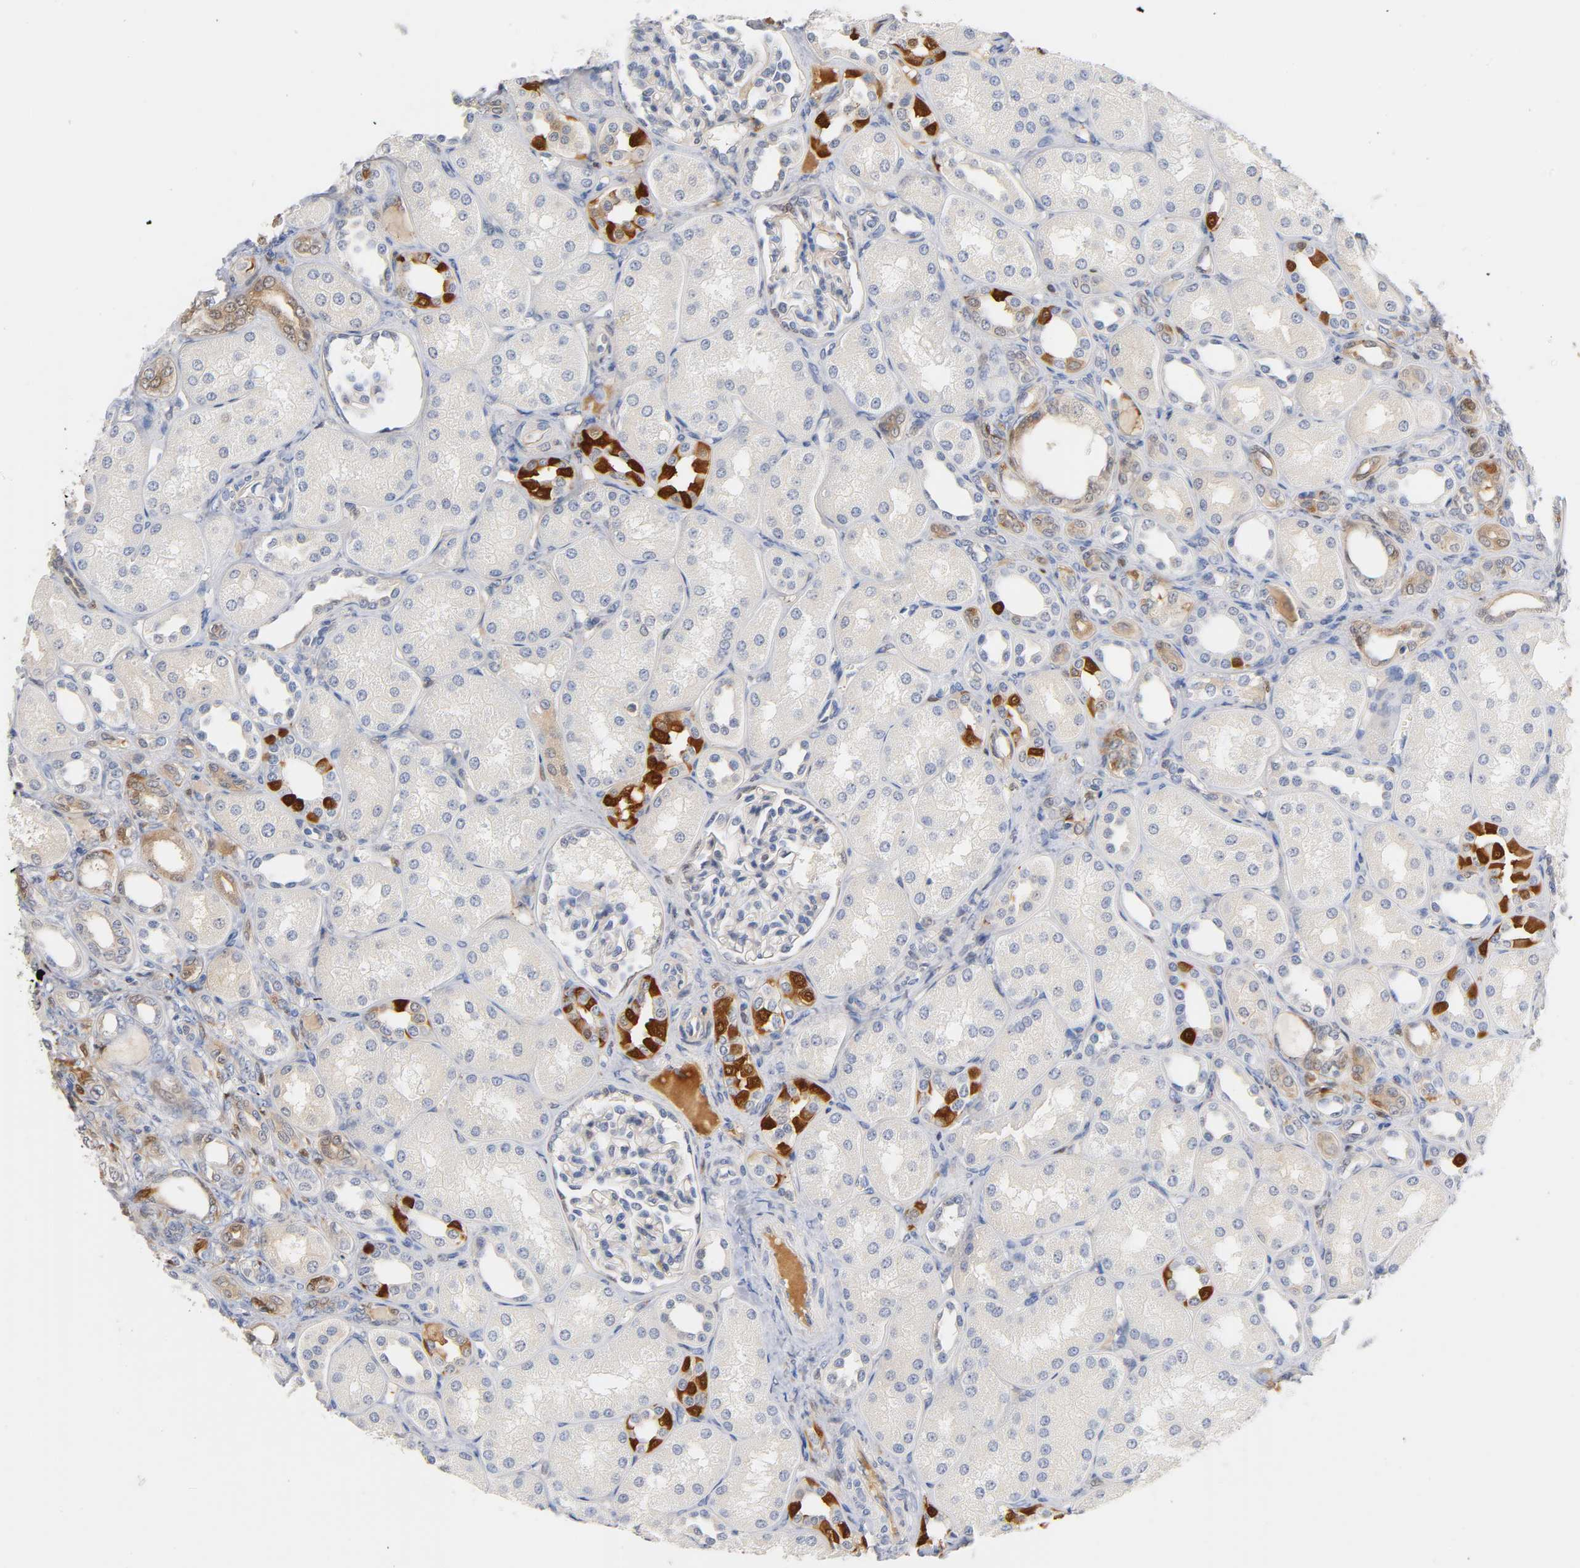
{"staining": {"intensity": "negative", "quantity": "none", "location": "none"}, "tissue": "kidney", "cell_type": "Cells in glomeruli", "image_type": "normal", "snomed": [{"axis": "morphology", "description": "Normal tissue, NOS"}, {"axis": "topography", "description": "Kidney"}], "caption": "High power microscopy photomicrograph of an immunohistochemistry (IHC) micrograph of normal kidney, revealing no significant staining in cells in glomeruli.", "gene": "IL18", "patient": {"sex": "male", "age": 7}}